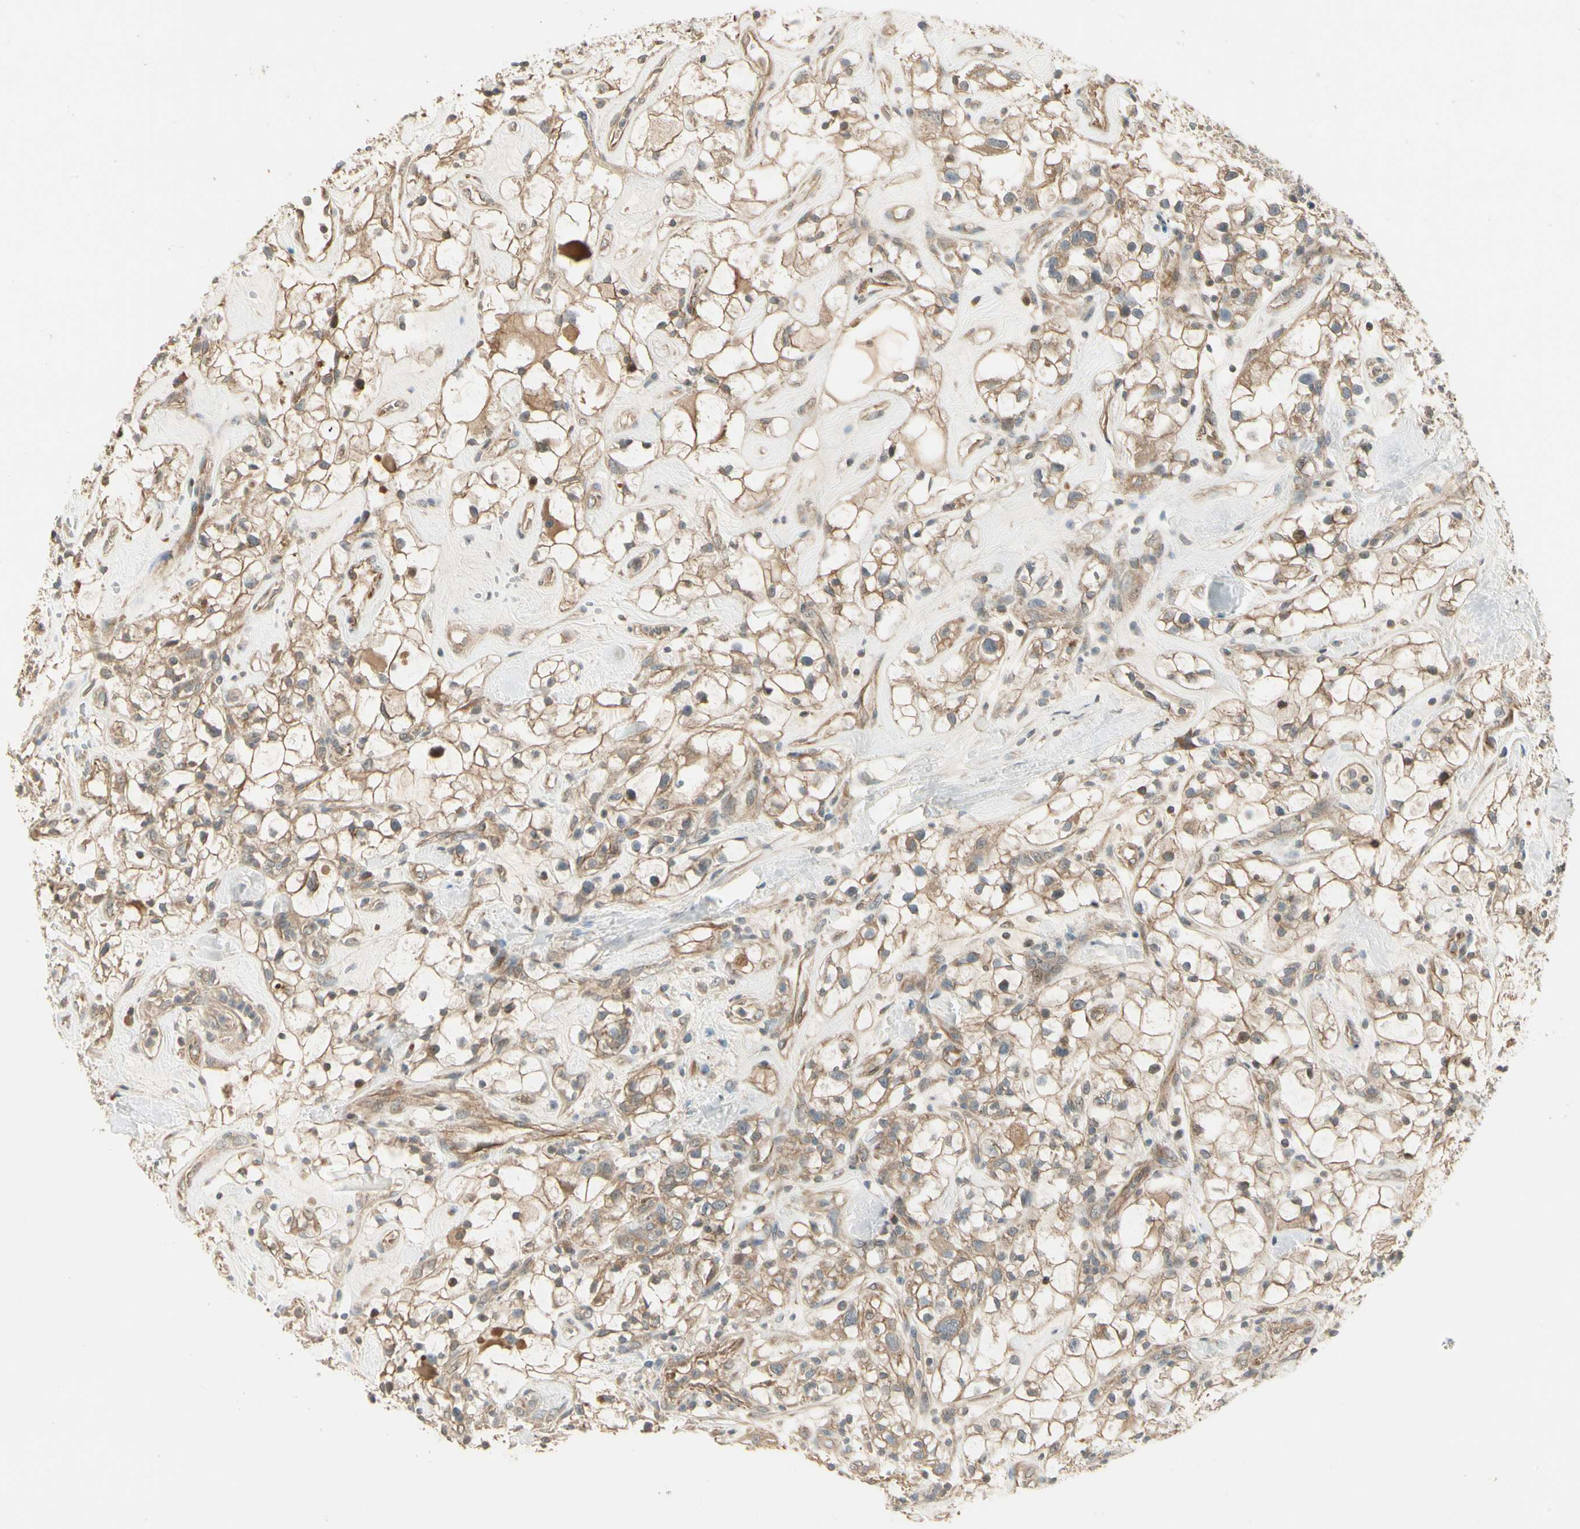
{"staining": {"intensity": "moderate", "quantity": ">75%", "location": "cytoplasmic/membranous"}, "tissue": "renal cancer", "cell_type": "Tumor cells", "image_type": "cancer", "snomed": [{"axis": "morphology", "description": "Adenocarcinoma, NOS"}, {"axis": "topography", "description": "Kidney"}], "caption": "Human renal cancer (adenocarcinoma) stained for a protein (brown) reveals moderate cytoplasmic/membranous positive expression in approximately >75% of tumor cells.", "gene": "ACVR1", "patient": {"sex": "female", "age": 60}}